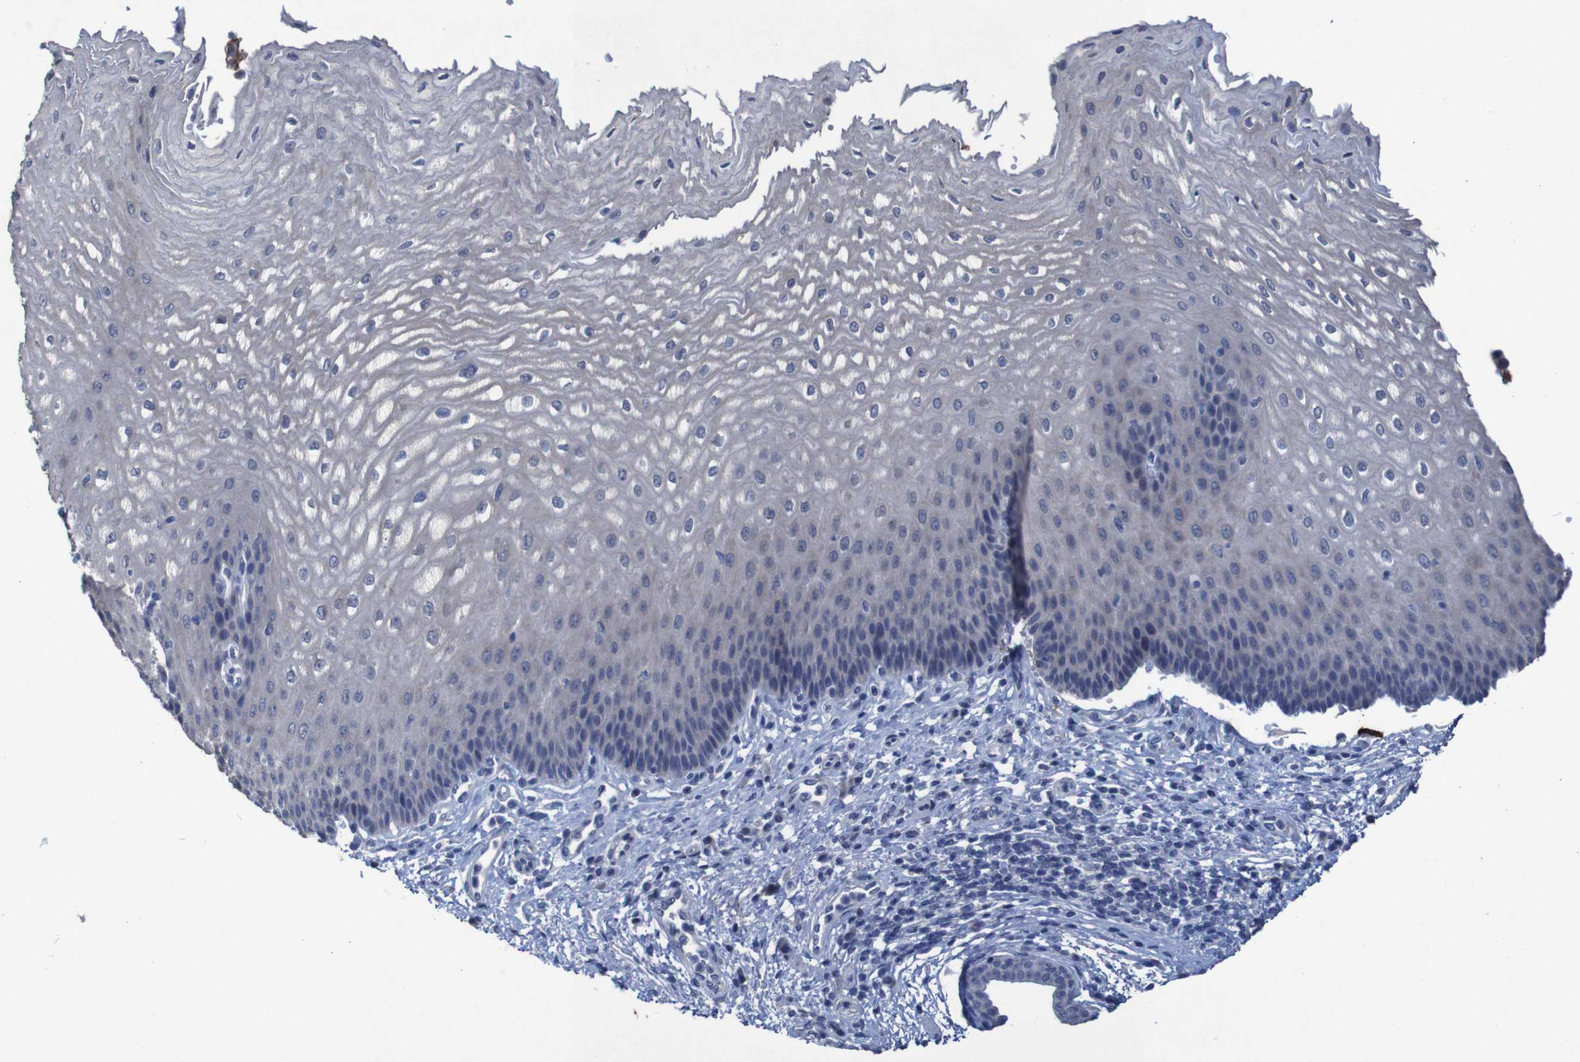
{"staining": {"intensity": "weak", "quantity": "<25%", "location": "cytoplasmic/membranous"}, "tissue": "esophagus", "cell_type": "Squamous epithelial cells", "image_type": "normal", "snomed": [{"axis": "morphology", "description": "Normal tissue, NOS"}, {"axis": "topography", "description": "Esophagus"}], "caption": "This is an IHC histopathology image of unremarkable esophagus. There is no staining in squamous epithelial cells.", "gene": "CLDN18", "patient": {"sex": "male", "age": 54}}